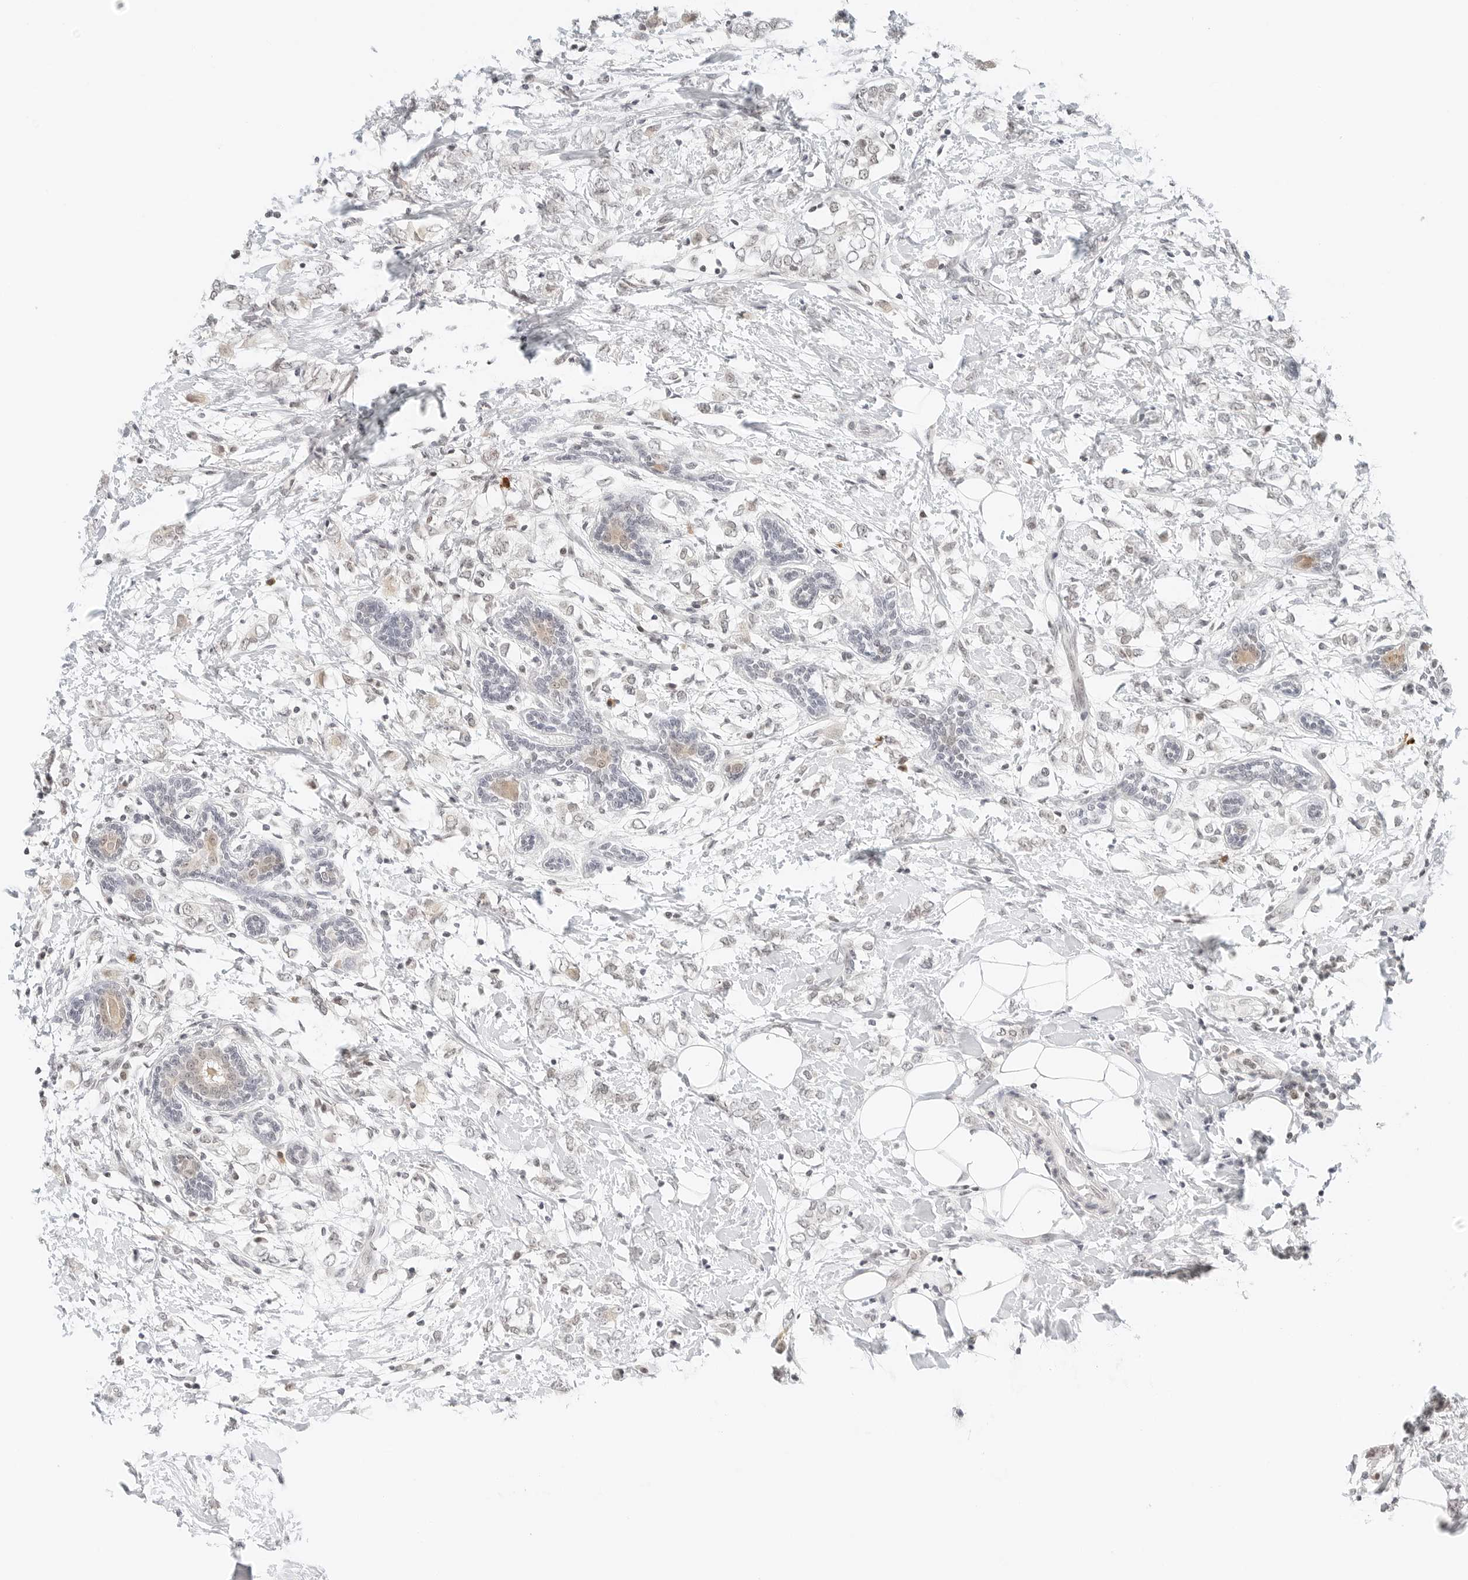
{"staining": {"intensity": "negative", "quantity": "none", "location": "none"}, "tissue": "breast cancer", "cell_type": "Tumor cells", "image_type": "cancer", "snomed": [{"axis": "morphology", "description": "Normal tissue, NOS"}, {"axis": "morphology", "description": "Lobular carcinoma"}, {"axis": "topography", "description": "Breast"}], "caption": "DAB immunohistochemical staining of human lobular carcinoma (breast) displays no significant positivity in tumor cells.", "gene": "NEO1", "patient": {"sex": "female", "age": 47}}